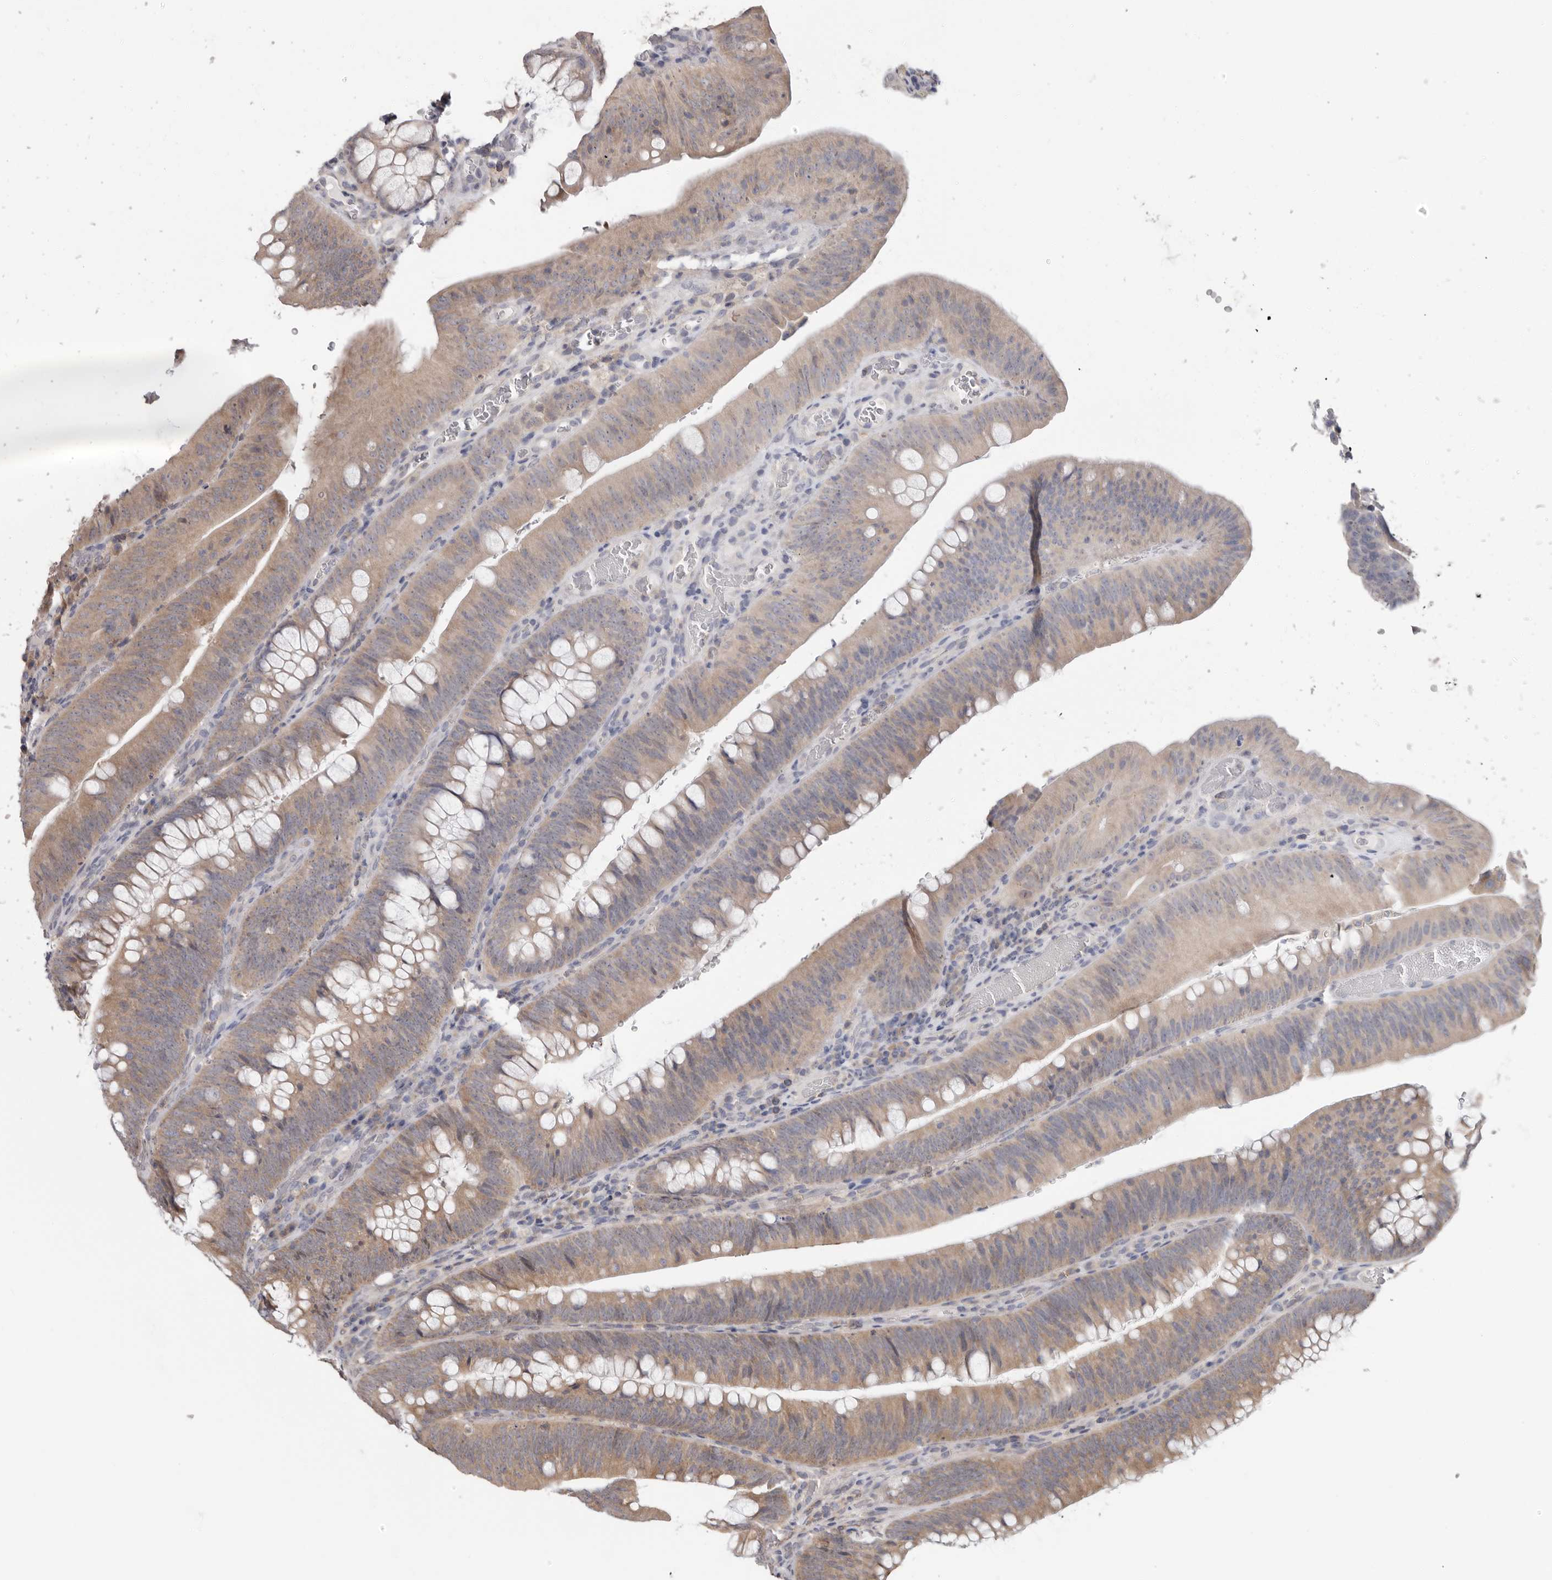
{"staining": {"intensity": "moderate", "quantity": ">75%", "location": "cytoplasmic/membranous"}, "tissue": "colorectal cancer", "cell_type": "Tumor cells", "image_type": "cancer", "snomed": [{"axis": "morphology", "description": "Normal tissue, NOS"}, {"axis": "topography", "description": "Colon"}], "caption": "Colorectal cancer stained for a protein (brown) reveals moderate cytoplasmic/membranous positive positivity in approximately >75% of tumor cells.", "gene": "TMUB1", "patient": {"sex": "female", "age": 82}}